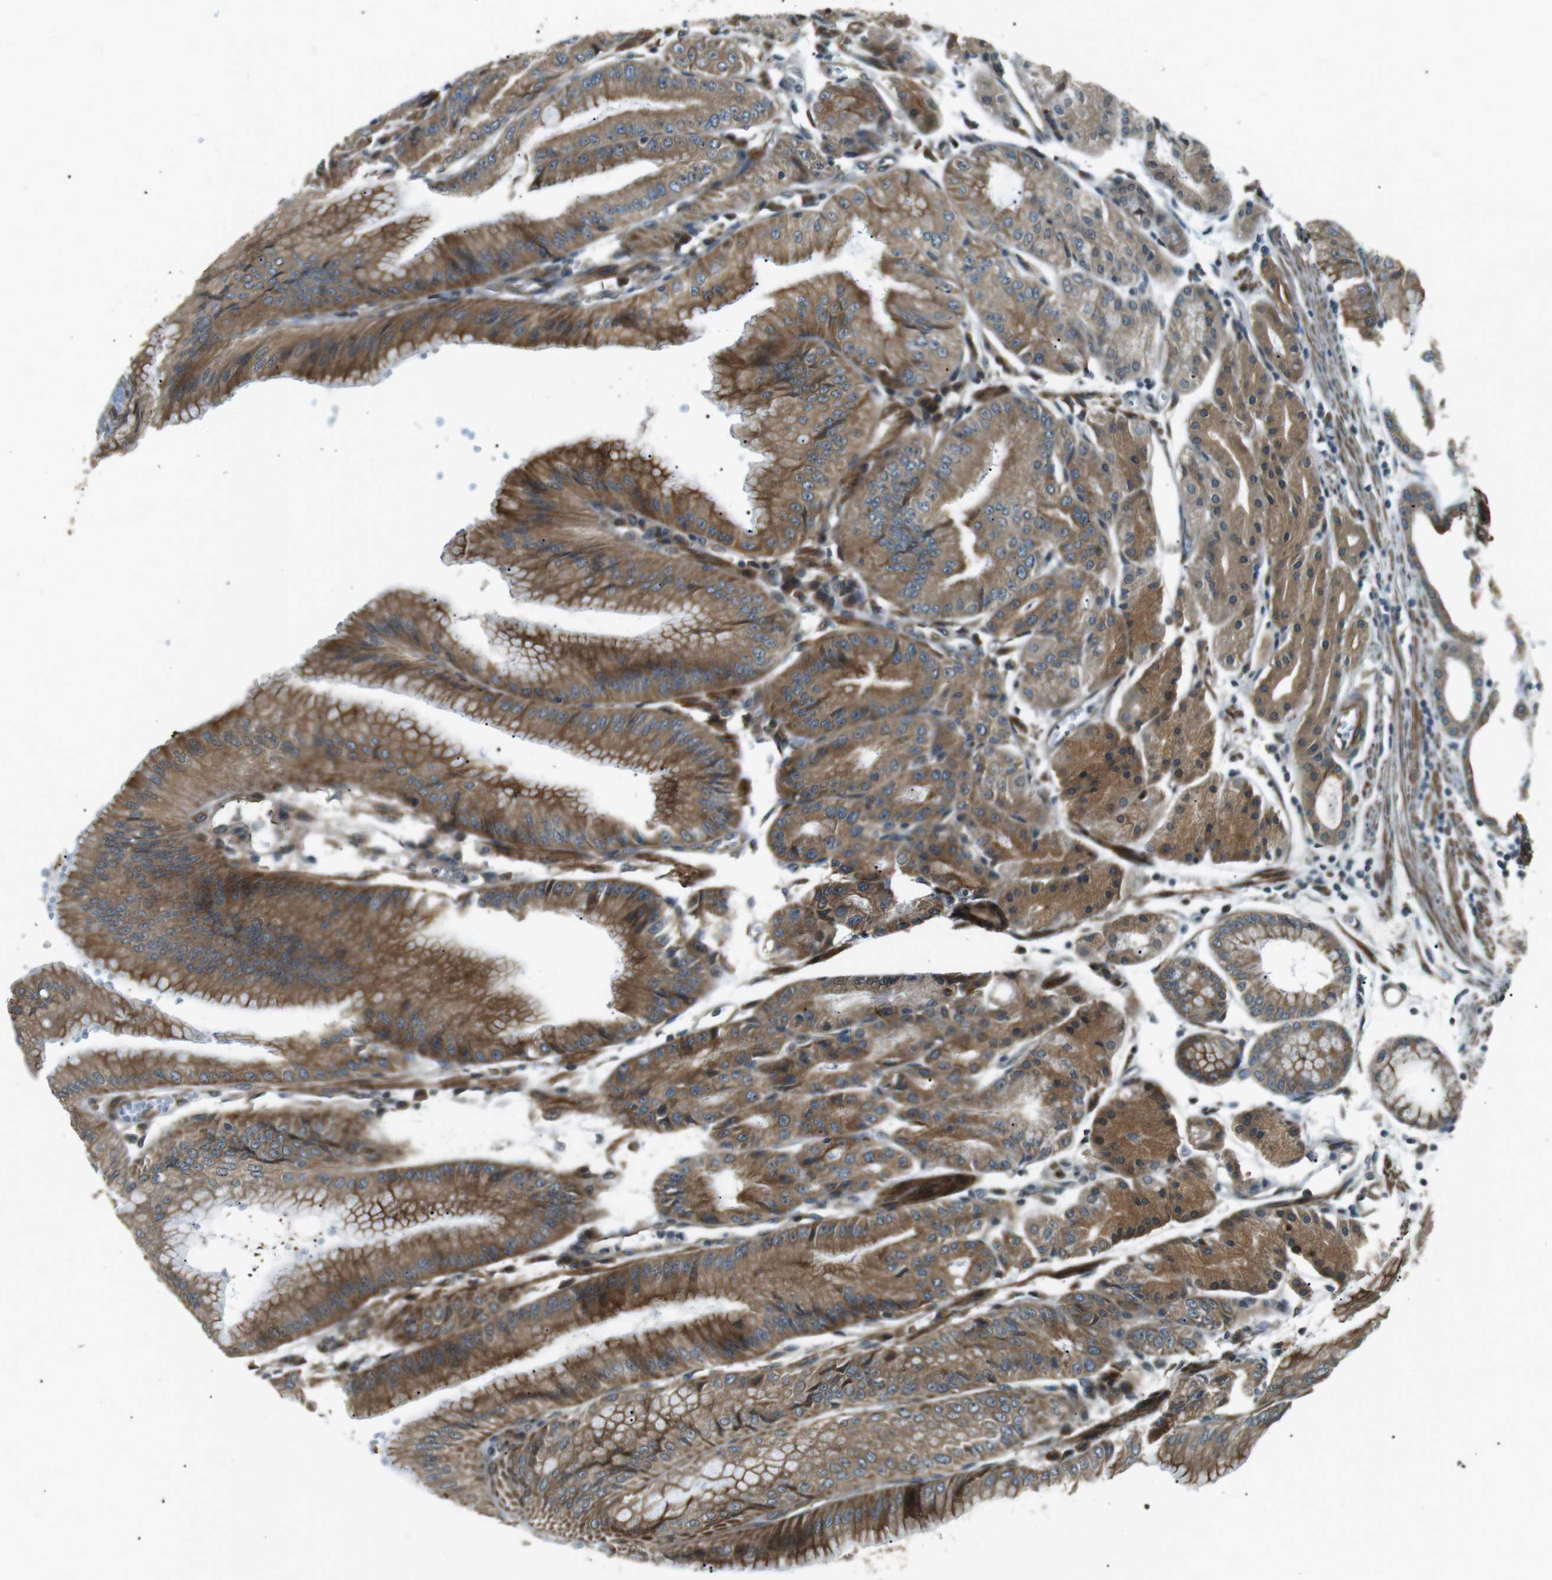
{"staining": {"intensity": "strong", "quantity": ">75%", "location": "cytoplasmic/membranous"}, "tissue": "stomach", "cell_type": "Glandular cells", "image_type": "normal", "snomed": [{"axis": "morphology", "description": "Normal tissue, NOS"}, {"axis": "topography", "description": "Stomach, lower"}], "caption": "IHC of normal stomach reveals high levels of strong cytoplasmic/membranous positivity in approximately >75% of glandular cells. (DAB = brown stain, brightfield microscopy at high magnification).", "gene": "TMEM74", "patient": {"sex": "male", "age": 71}}